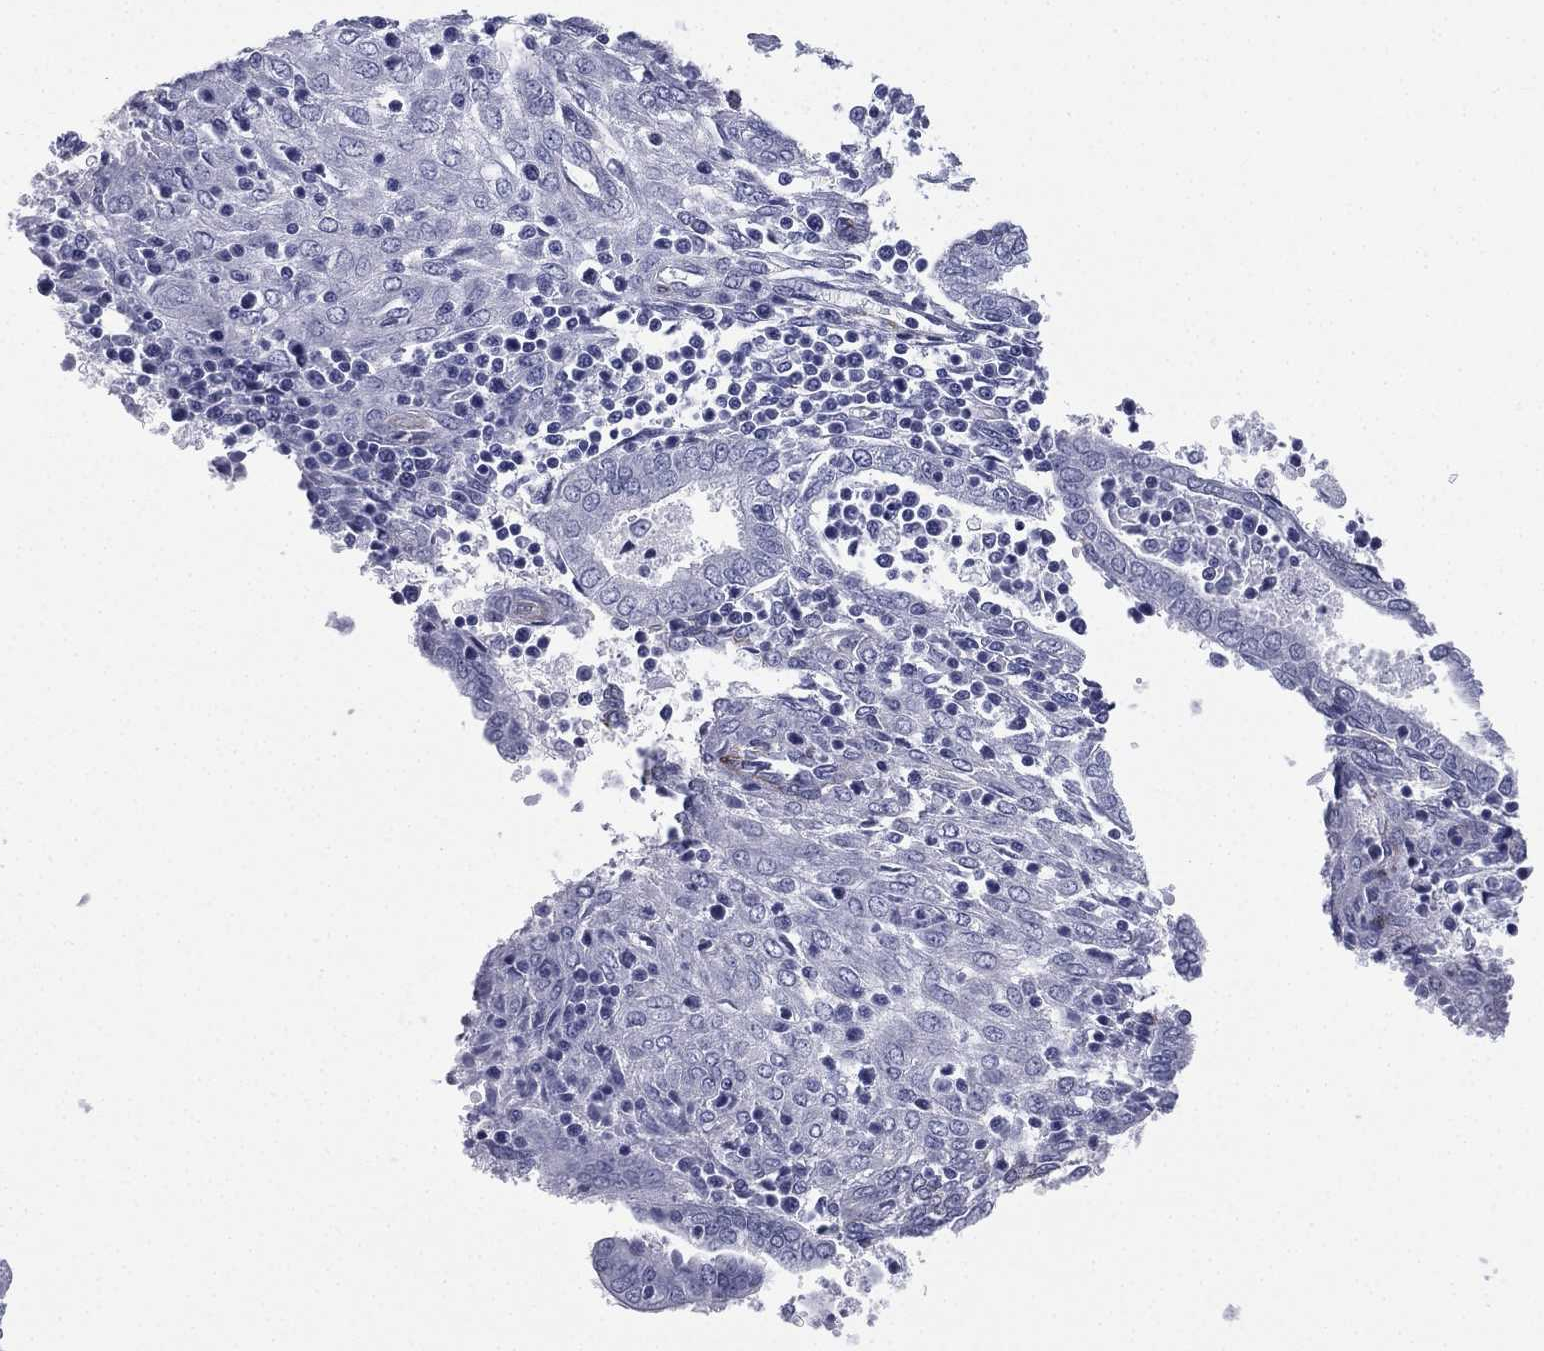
{"staining": {"intensity": "negative", "quantity": "none", "location": "none"}, "tissue": "endometrium", "cell_type": "Cells in endometrial stroma", "image_type": "normal", "snomed": [{"axis": "morphology", "description": "Normal tissue, NOS"}, {"axis": "topography", "description": "Endometrium"}], "caption": "Endometrium was stained to show a protein in brown. There is no significant staining in cells in endometrial stroma. (DAB immunohistochemistry with hematoxylin counter stain).", "gene": "CAVIN3", "patient": {"sex": "female", "age": 42}}